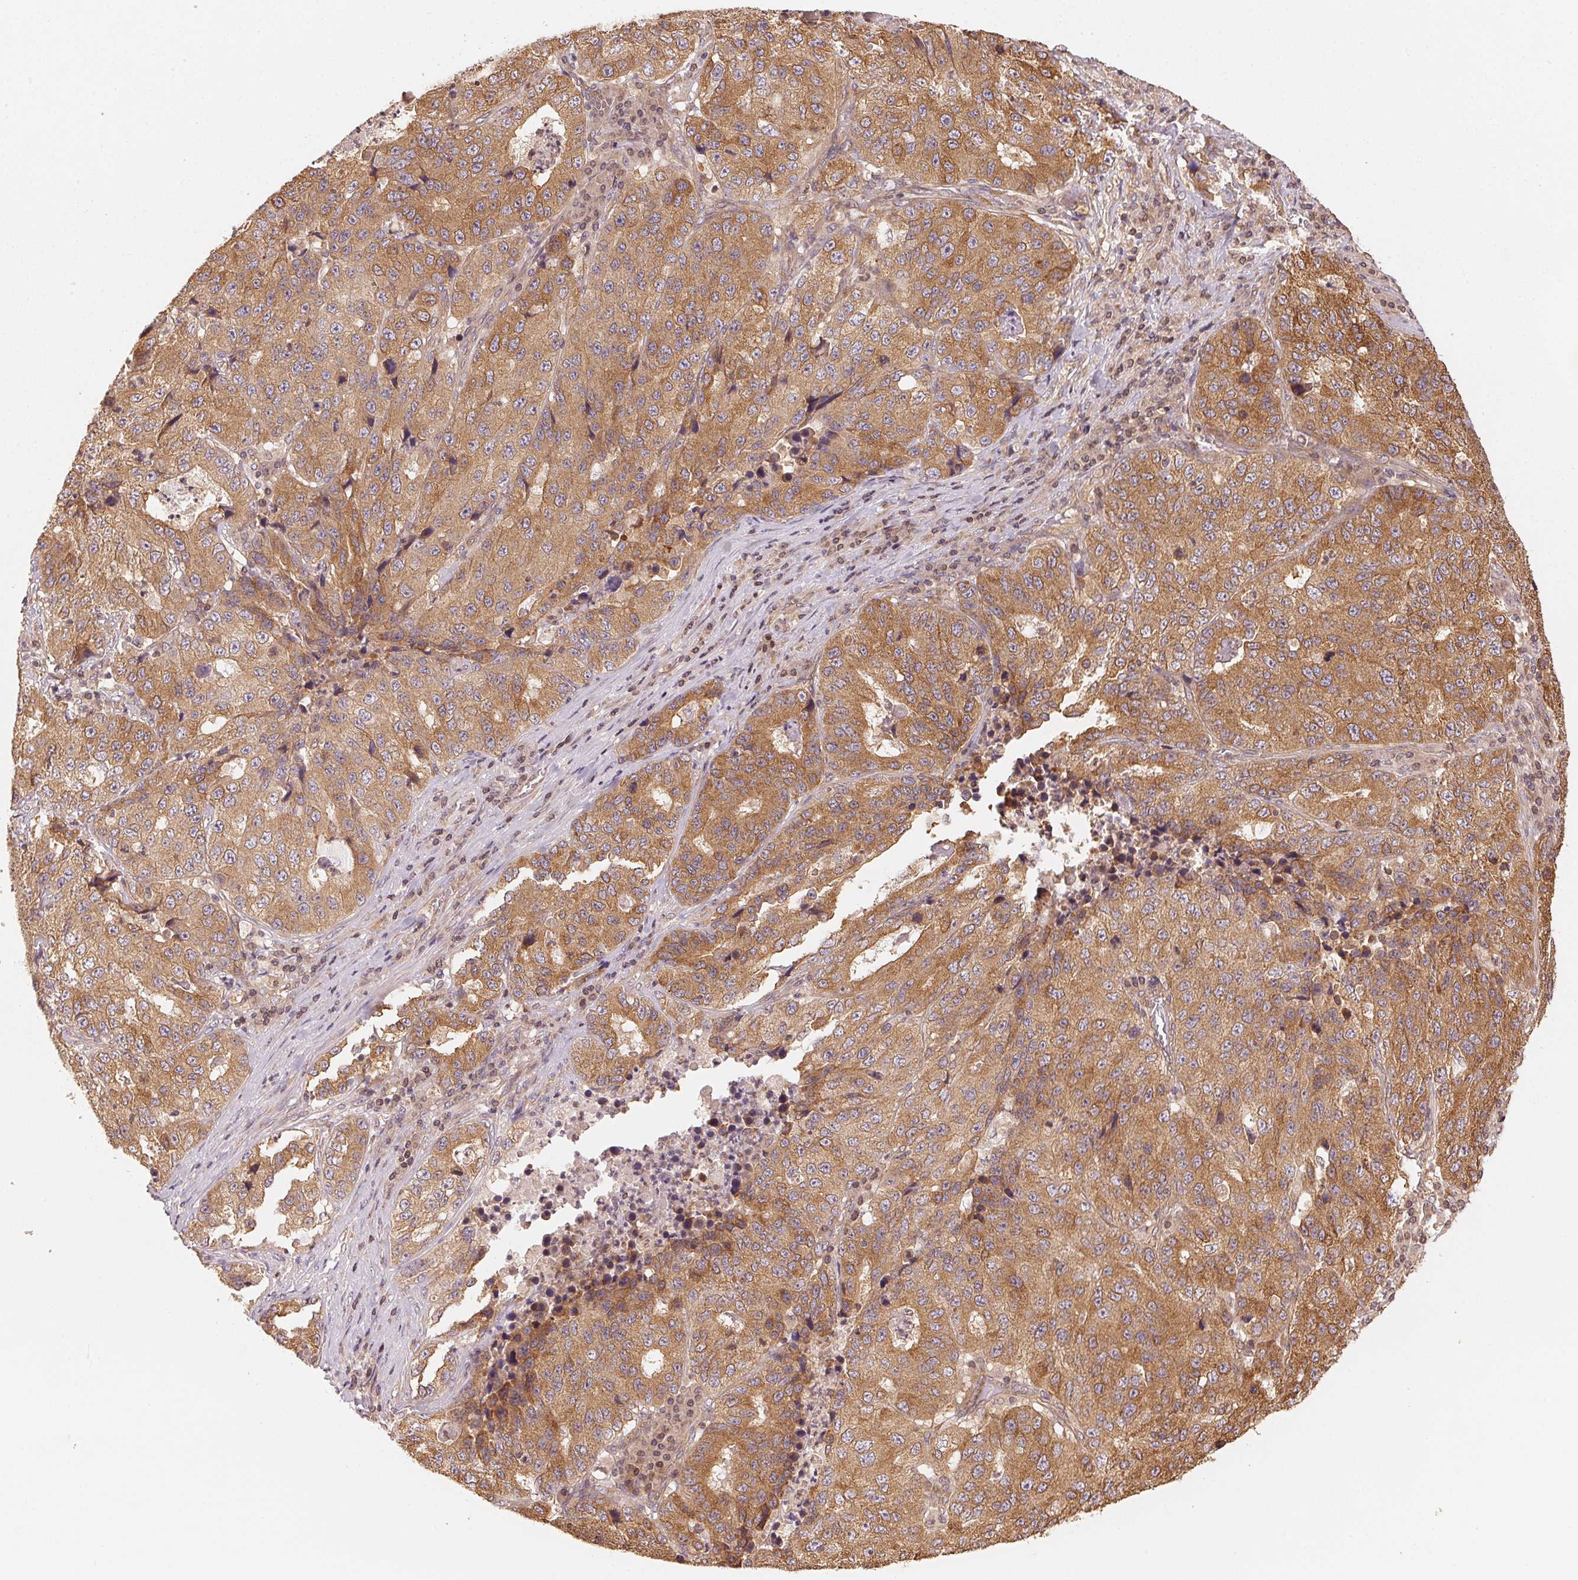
{"staining": {"intensity": "moderate", "quantity": ">75%", "location": "cytoplasmic/membranous"}, "tissue": "stomach cancer", "cell_type": "Tumor cells", "image_type": "cancer", "snomed": [{"axis": "morphology", "description": "Adenocarcinoma, NOS"}, {"axis": "topography", "description": "Stomach"}], "caption": "A high-resolution micrograph shows IHC staining of stomach adenocarcinoma, which reveals moderate cytoplasmic/membranous staining in about >75% of tumor cells. (DAB IHC with brightfield microscopy, high magnification).", "gene": "STRN4", "patient": {"sex": "male", "age": 71}}